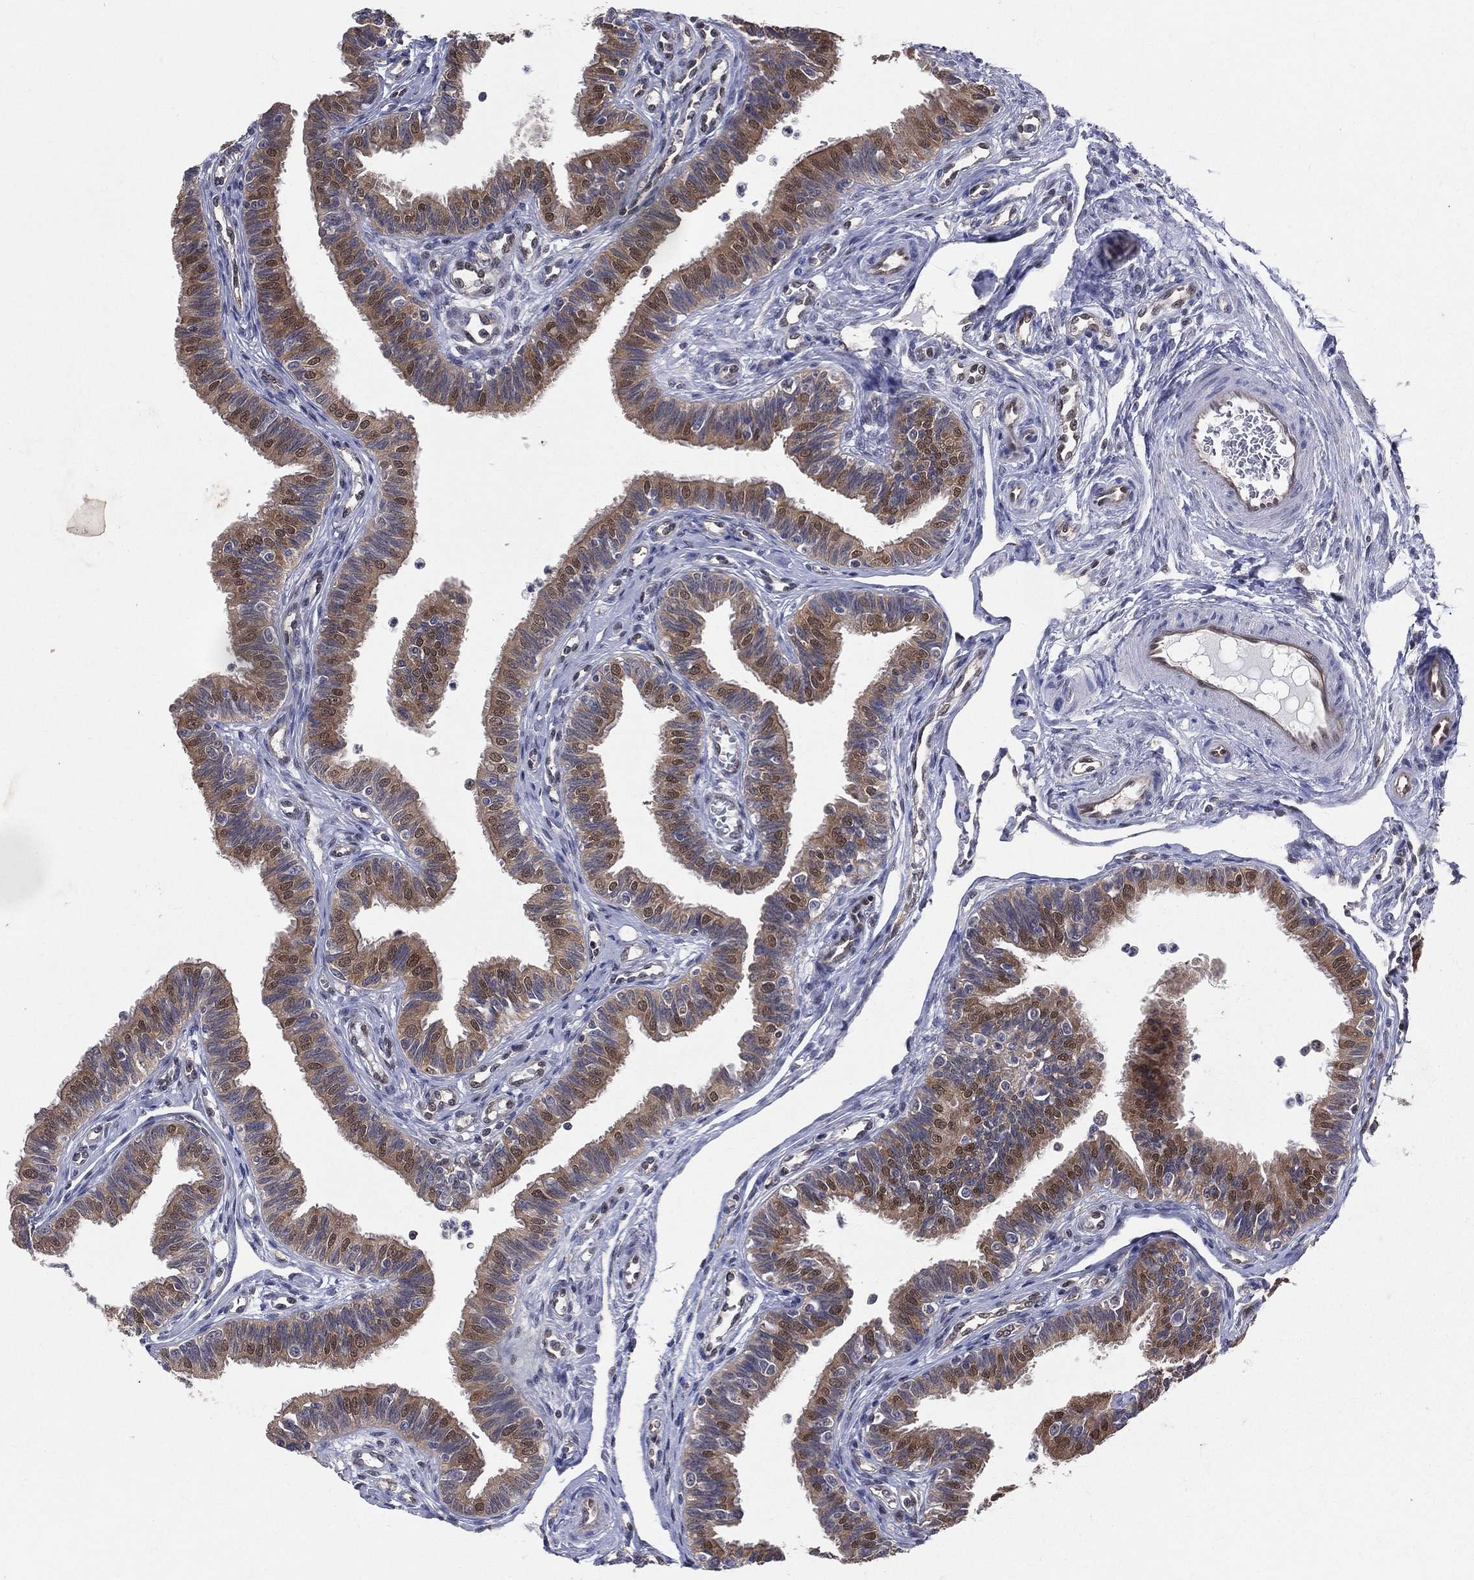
{"staining": {"intensity": "strong", "quantity": "25%-75%", "location": "cytoplasmic/membranous,nuclear"}, "tissue": "fallopian tube", "cell_type": "Glandular cells", "image_type": "normal", "snomed": [{"axis": "morphology", "description": "Normal tissue, NOS"}, {"axis": "topography", "description": "Fallopian tube"}], "caption": "Benign fallopian tube was stained to show a protein in brown. There is high levels of strong cytoplasmic/membranous,nuclear positivity in approximately 25%-75% of glandular cells. (Brightfield microscopy of DAB IHC at high magnification).", "gene": "GMPR2", "patient": {"sex": "female", "age": 36}}